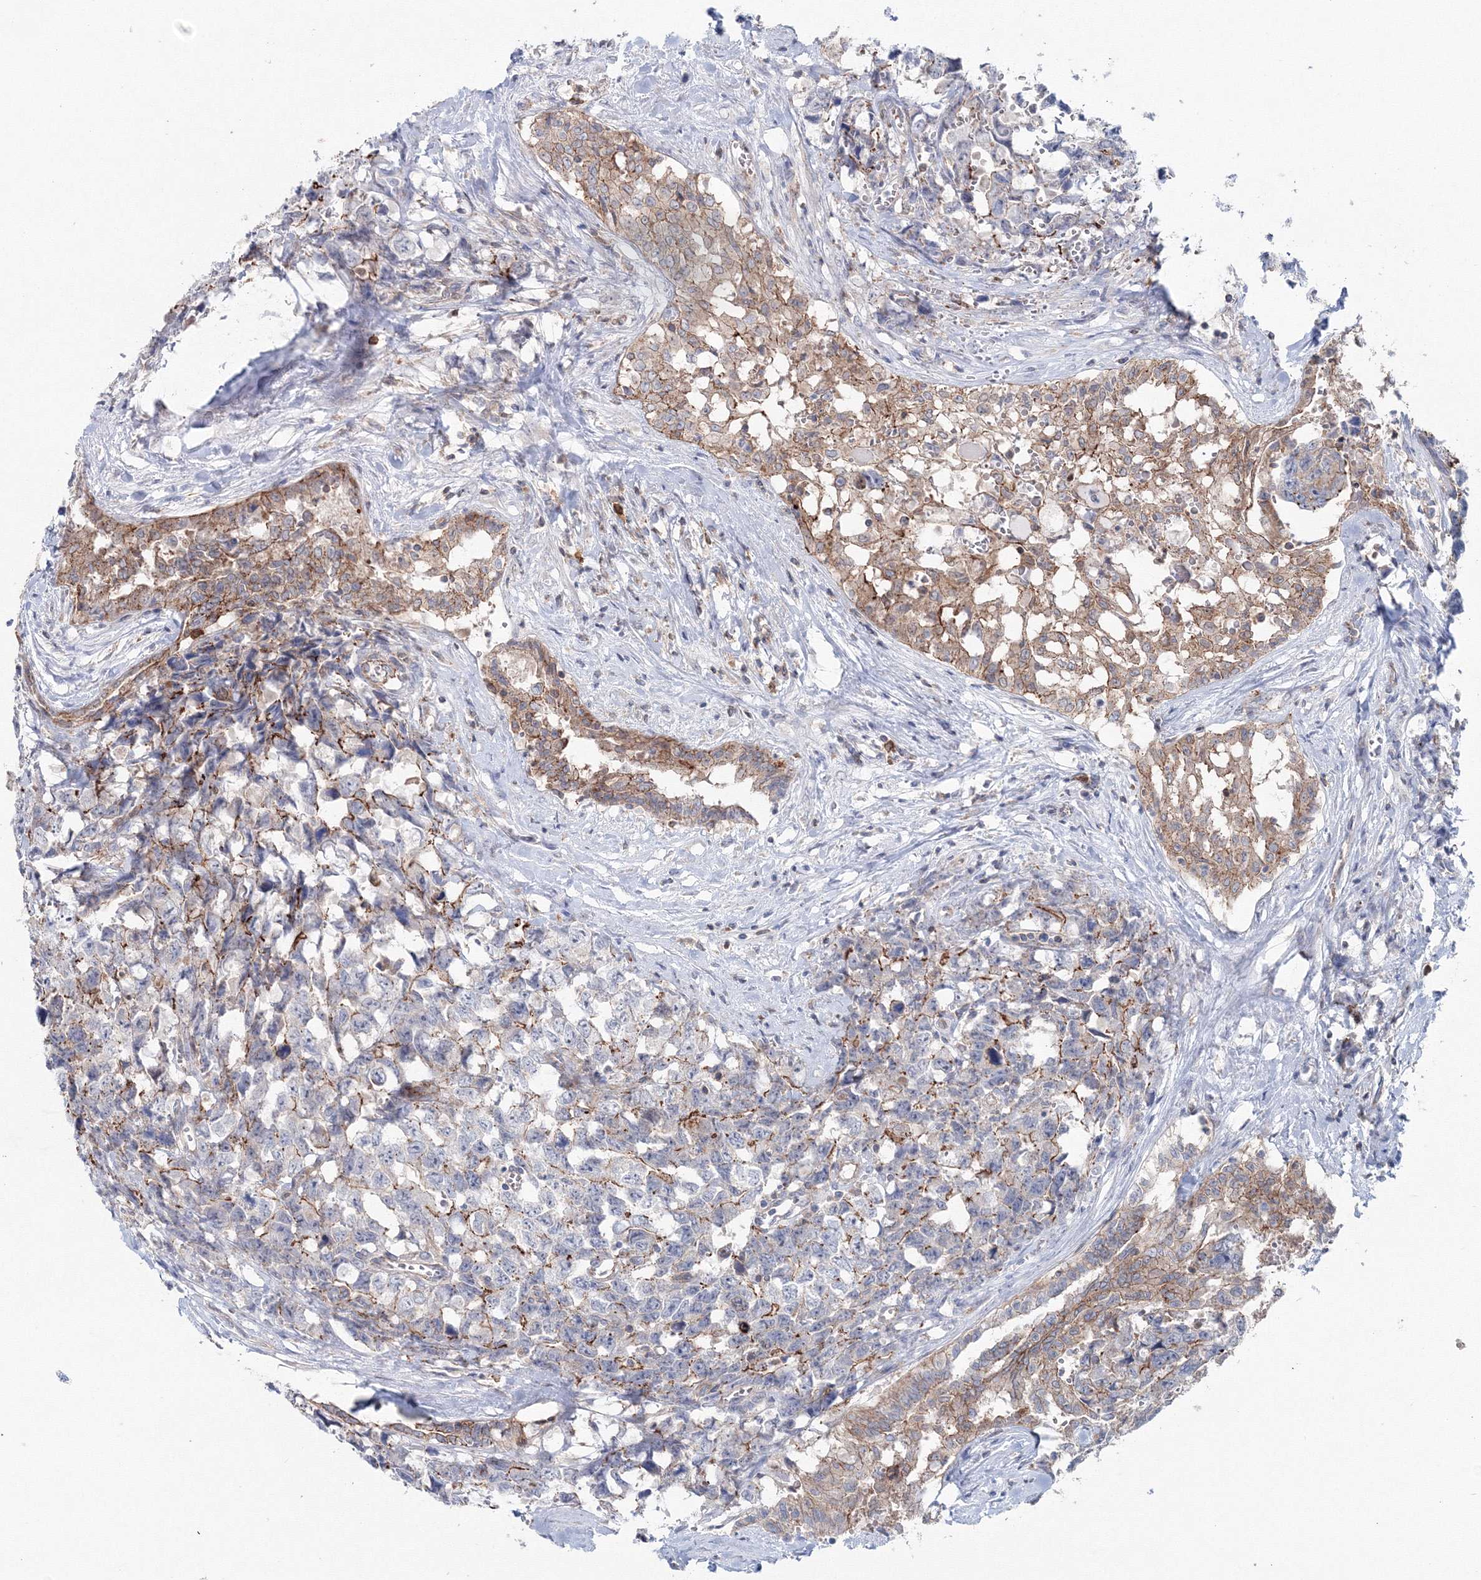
{"staining": {"intensity": "moderate", "quantity": "<25%", "location": "cytoplasmic/membranous"}, "tissue": "testis cancer", "cell_type": "Tumor cells", "image_type": "cancer", "snomed": [{"axis": "morphology", "description": "Carcinoma, Embryonal, NOS"}, {"axis": "topography", "description": "Testis"}], "caption": "Human testis cancer (embryonal carcinoma) stained with a protein marker demonstrates moderate staining in tumor cells.", "gene": "GGA2", "patient": {"sex": "male", "age": 31}}